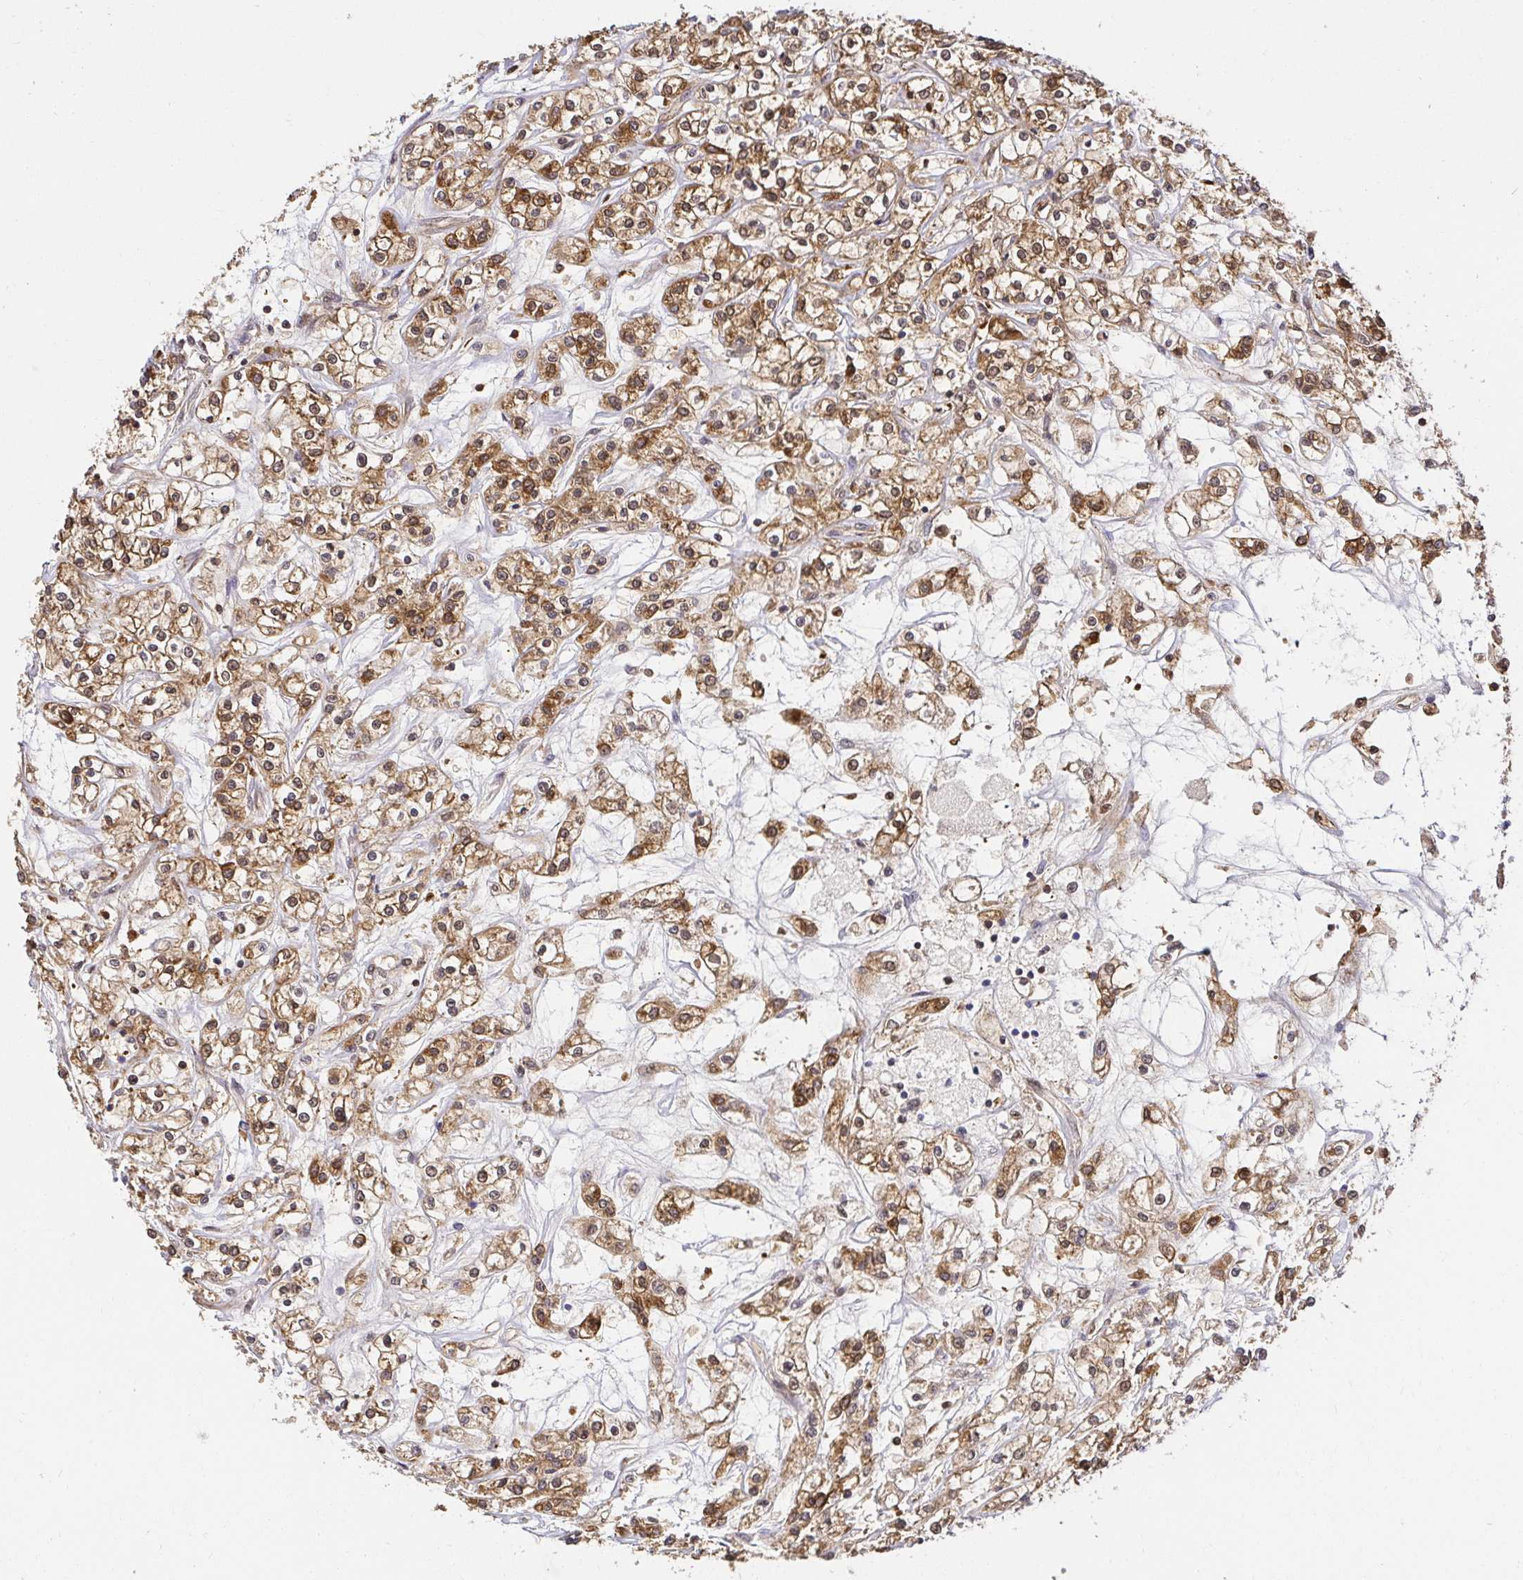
{"staining": {"intensity": "moderate", "quantity": ">75%", "location": "cytoplasmic/membranous,nuclear"}, "tissue": "renal cancer", "cell_type": "Tumor cells", "image_type": "cancer", "snomed": [{"axis": "morphology", "description": "Adenocarcinoma, NOS"}, {"axis": "topography", "description": "Kidney"}], "caption": "The immunohistochemical stain labels moderate cytoplasmic/membranous and nuclear staining in tumor cells of adenocarcinoma (renal) tissue.", "gene": "PSMA4", "patient": {"sex": "female", "age": 59}}